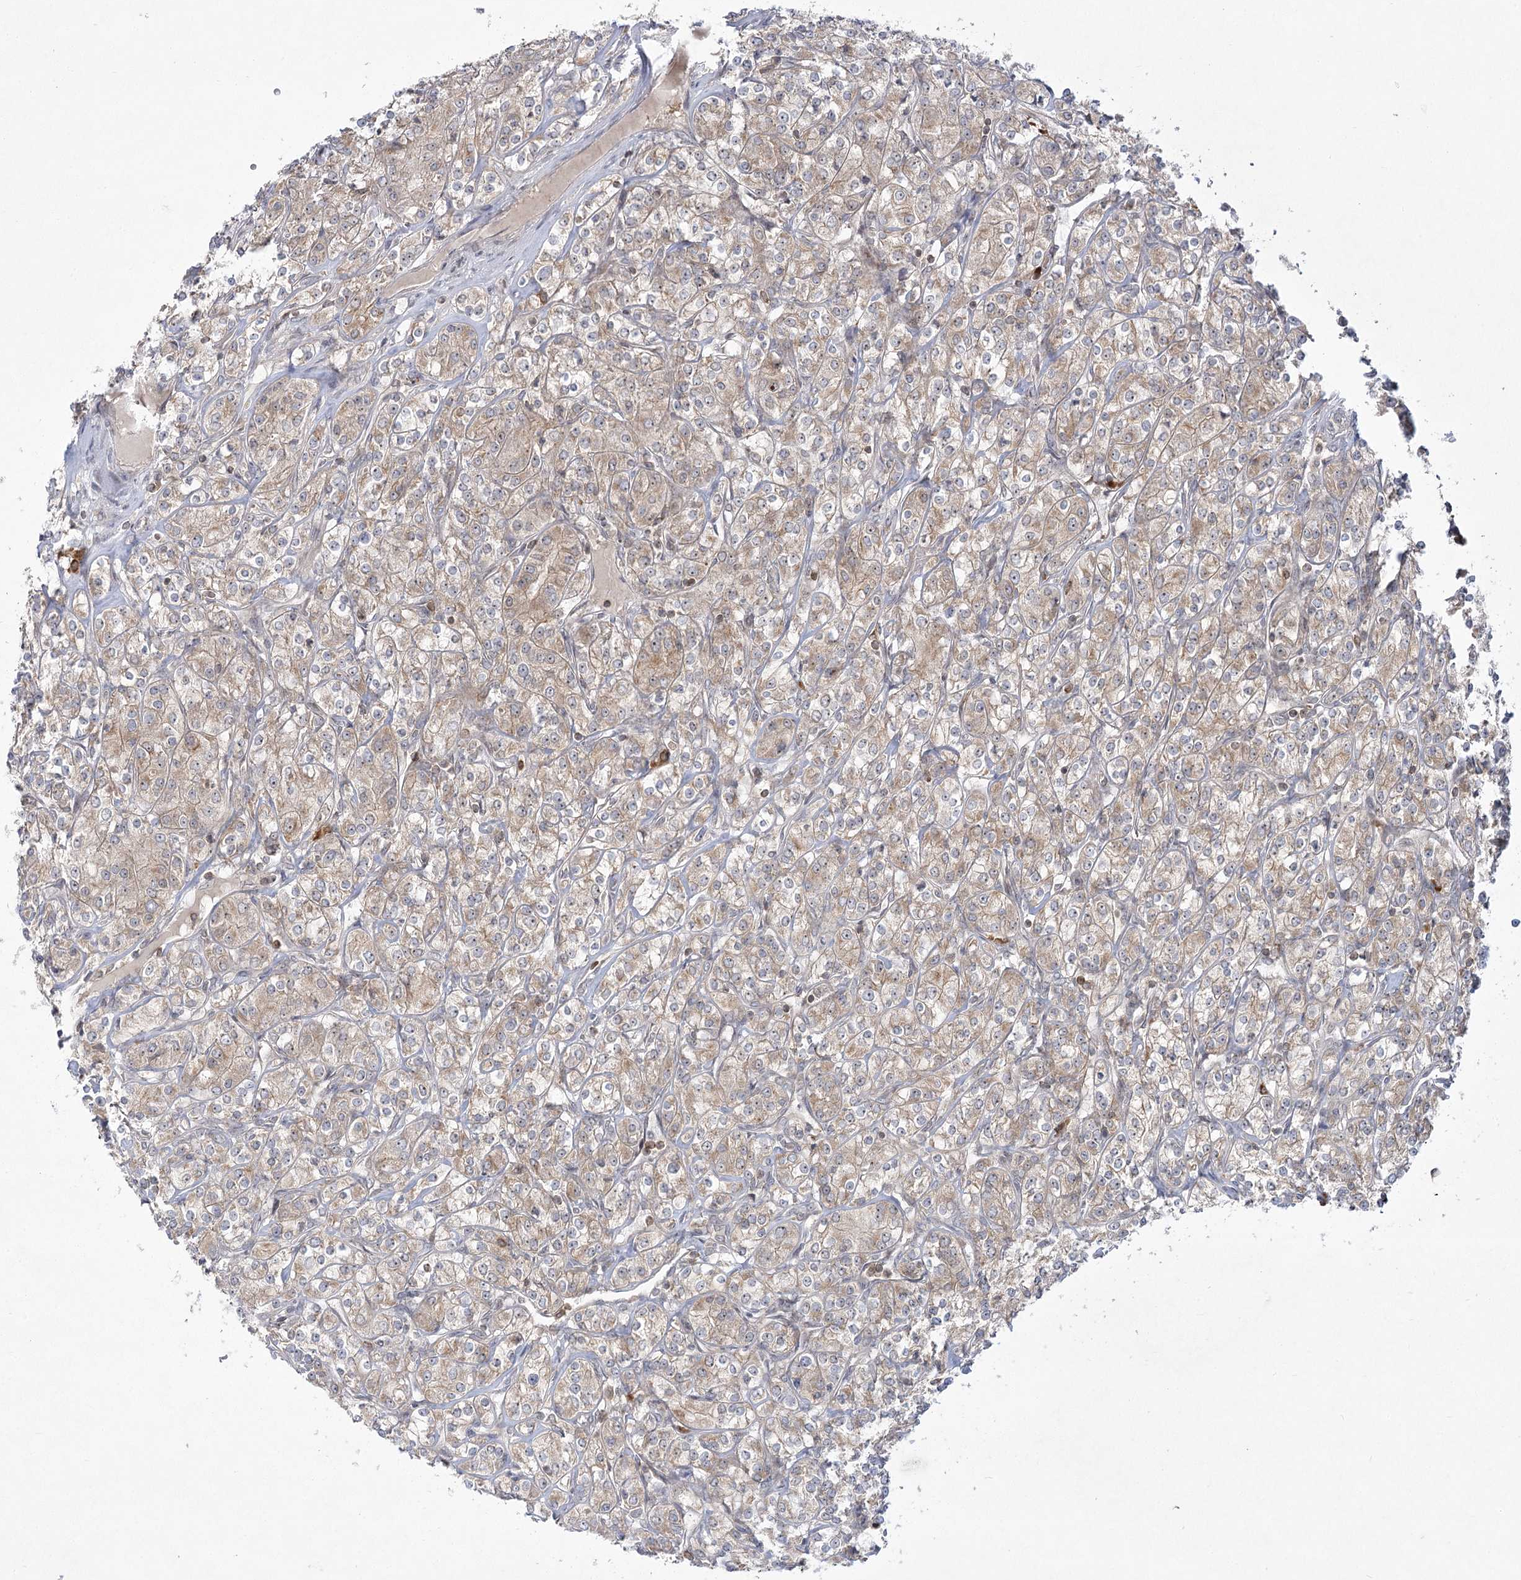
{"staining": {"intensity": "weak", "quantity": "25%-75%", "location": "cytoplasmic/membranous"}, "tissue": "renal cancer", "cell_type": "Tumor cells", "image_type": "cancer", "snomed": [{"axis": "morphology", "description": "Adenocarcinoma, NOS"}, {"axis": "topography", "description": "Kidney"}], "caption": "Renal cancer (adenocarcinoma) stained with a brown dye demonstrates weak cytoplasmic/membranous positive positivity in approximately 25%-75% of tumor cells.", "gene": "SYTL1", "patient": {"sex": "male", "age": 77}}